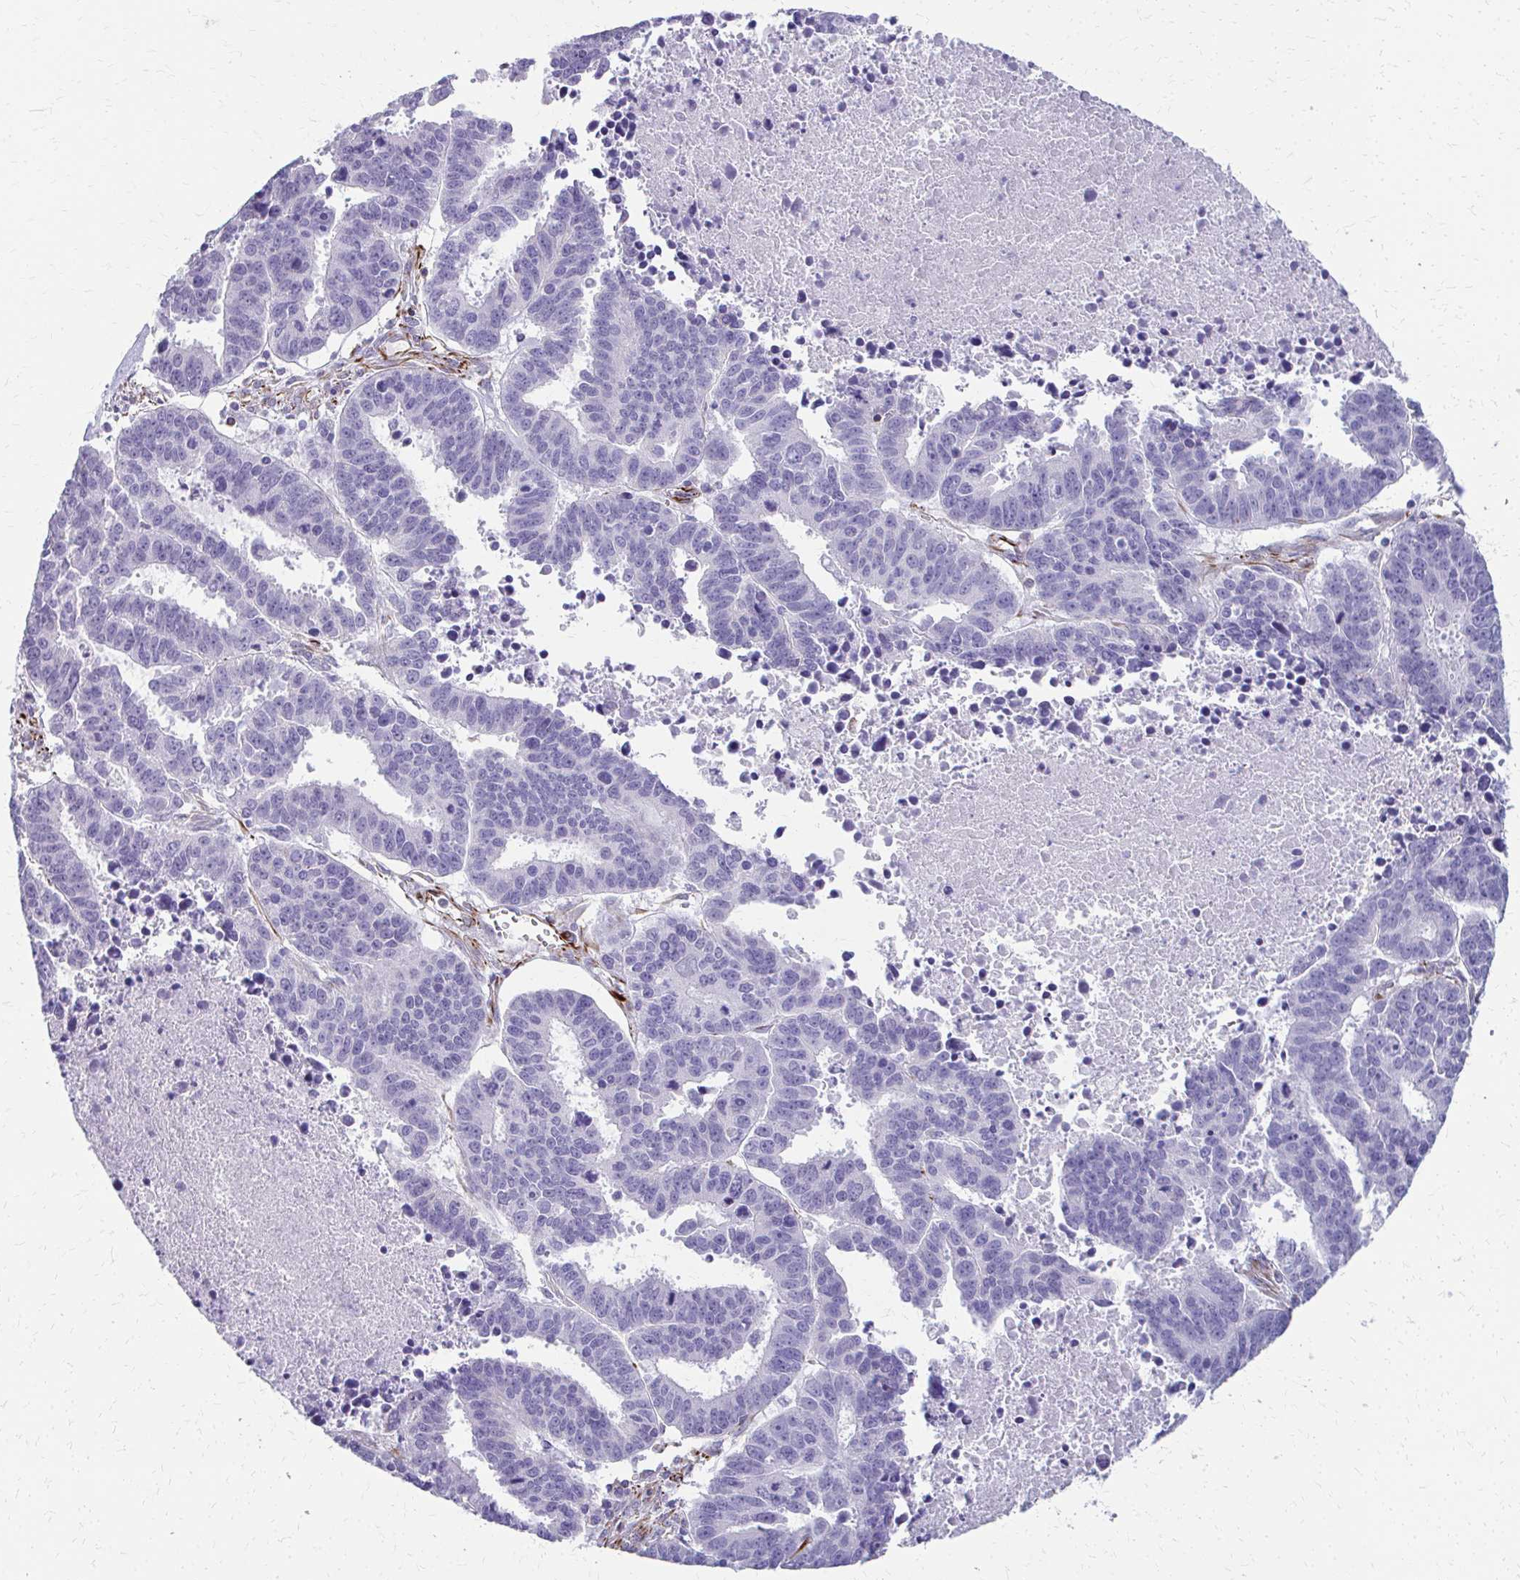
{"staining": {"intensity": "negative", "quantity": "none", "location": "none"}, "tissue": "ovarian cancer", "cell_type": "Tumor cells", "image_type": "cancer", "snomed": [{"axis": "morphology", "description": "Carcinoma, endometroid"}, {"axis": "morphology", "description": "Cystadenocarcinoma, serous, NOS"}, {"axis": "topography", "description": "Ovary"}], "caption": "This is an IHC photomicrograph of human ovarian serous cystadenocarcinoma. There is no expression in tumor cells.", "gene": "TRIM6", "patient": {"sex": "female", "age": 45}}